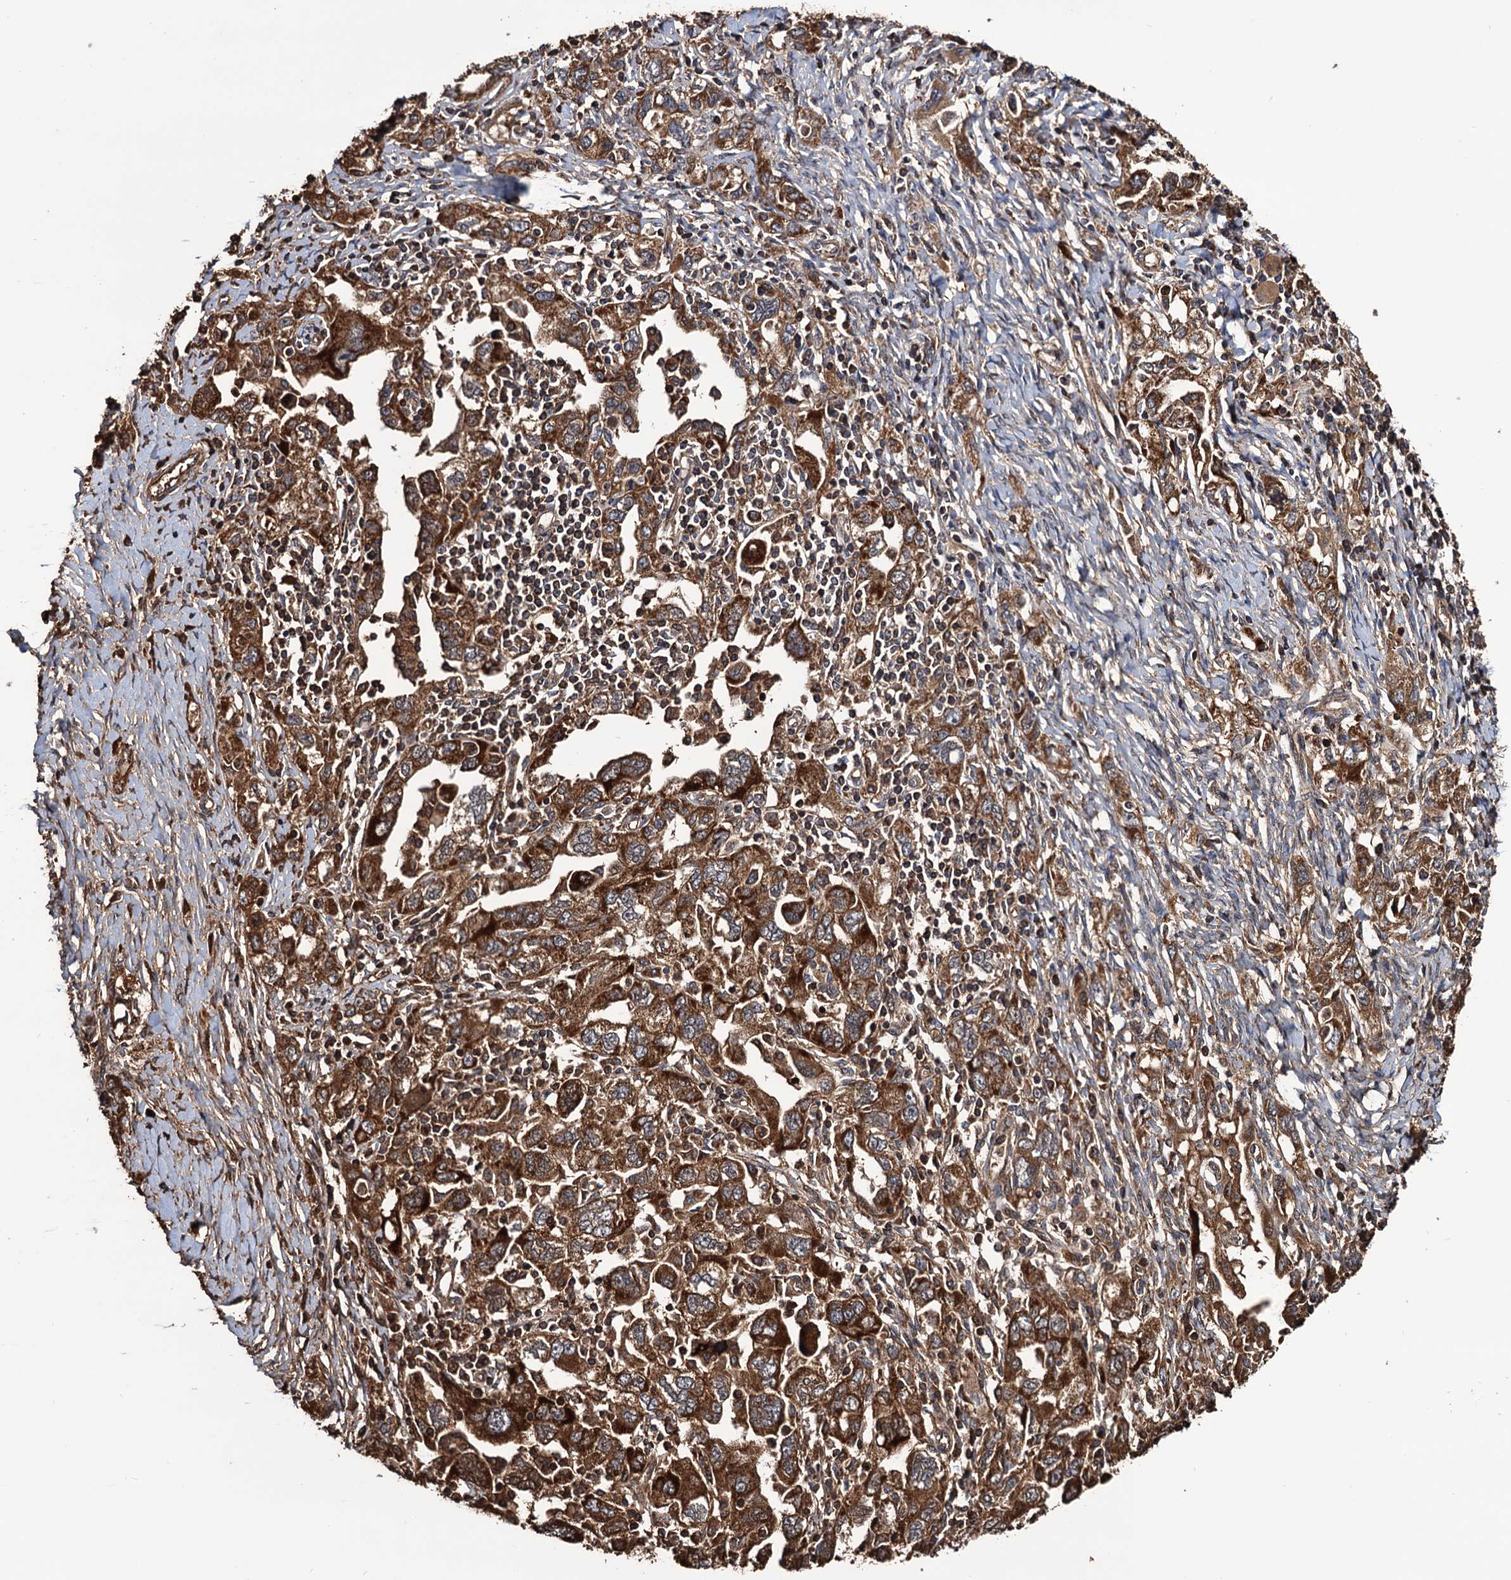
{"staining": {"intensity": "strong", "quantity": ">75%", "location": "cytoplasmic/membranous"}, "tissue": "ovarian cancer", "cell_type": "Tumor cells", "image_type": "cancer", "snomed": [{"axis": "morphology", "description": "Carcinoma, NOS"}, {"axis": "morphology", "description": "Cystadenocarcinoma, serous, NOS"}, {"axis": "topography", "description": "Ovary"}], "caption": "Immunohistochemical staining of ovarian cancer reveals high levels of strong cytoplasmic/membranous positivity in approximately >75% of tumor cells.", "gene": "MRPL42", "patient": {"sex": "female", "age": 69}}